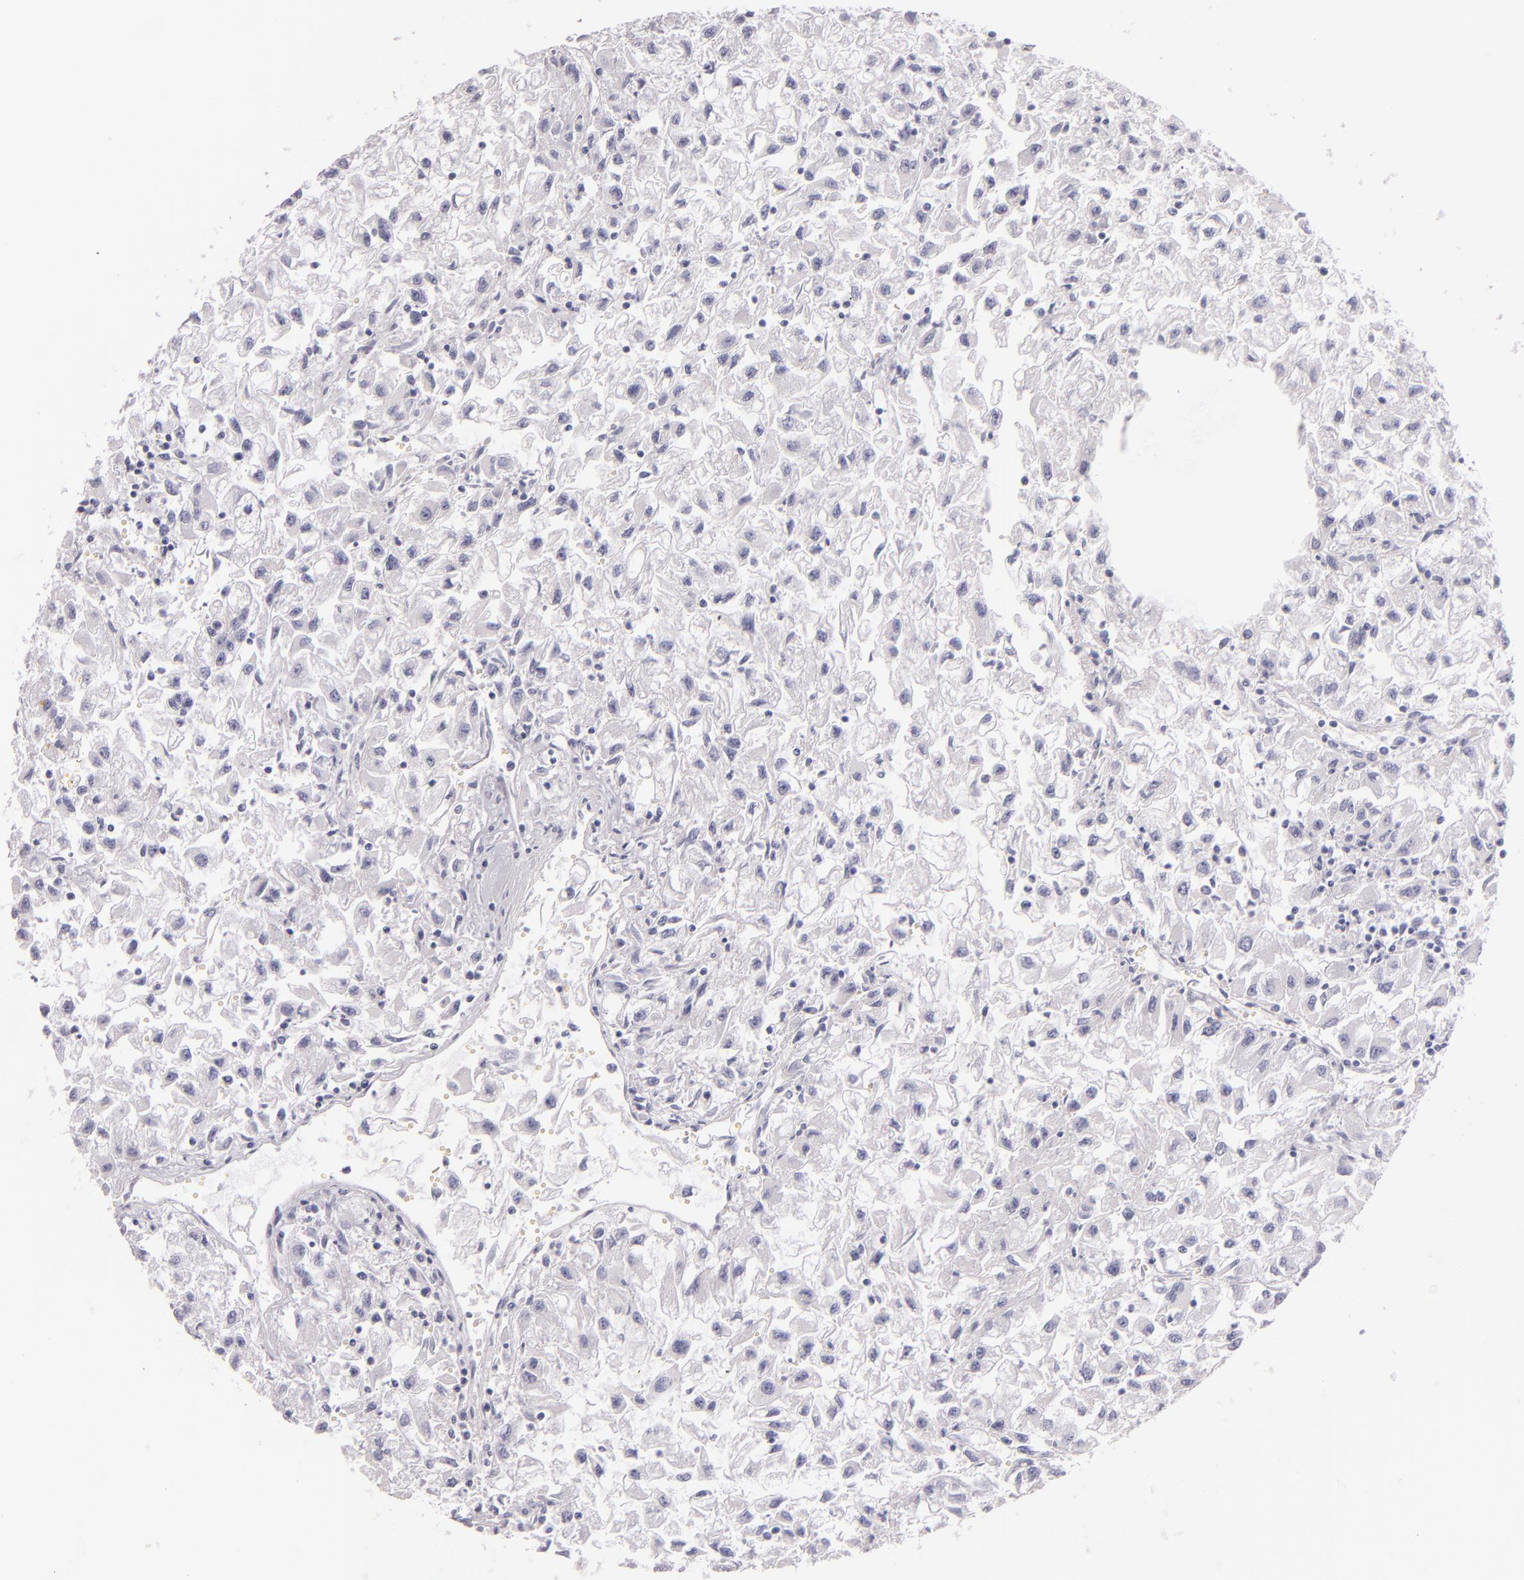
{"staining": {"intensity": "negative", "quantity": "none", "location": "none"}, "tissue": "renal cancer", "cell_type": "Tumor cells", "image_type": "cancer", "snomed": [{"axis": "morphology", "description": "Adenocarcinoma, NOS"}, {"axis": "topography", "description": "Kidney"}], "caption": "Tumor cells are negative for brown protein staining in renal adenocarcinoma.", "gene": "TPSD1", "patient": {"sex": "male", "age": 59}}